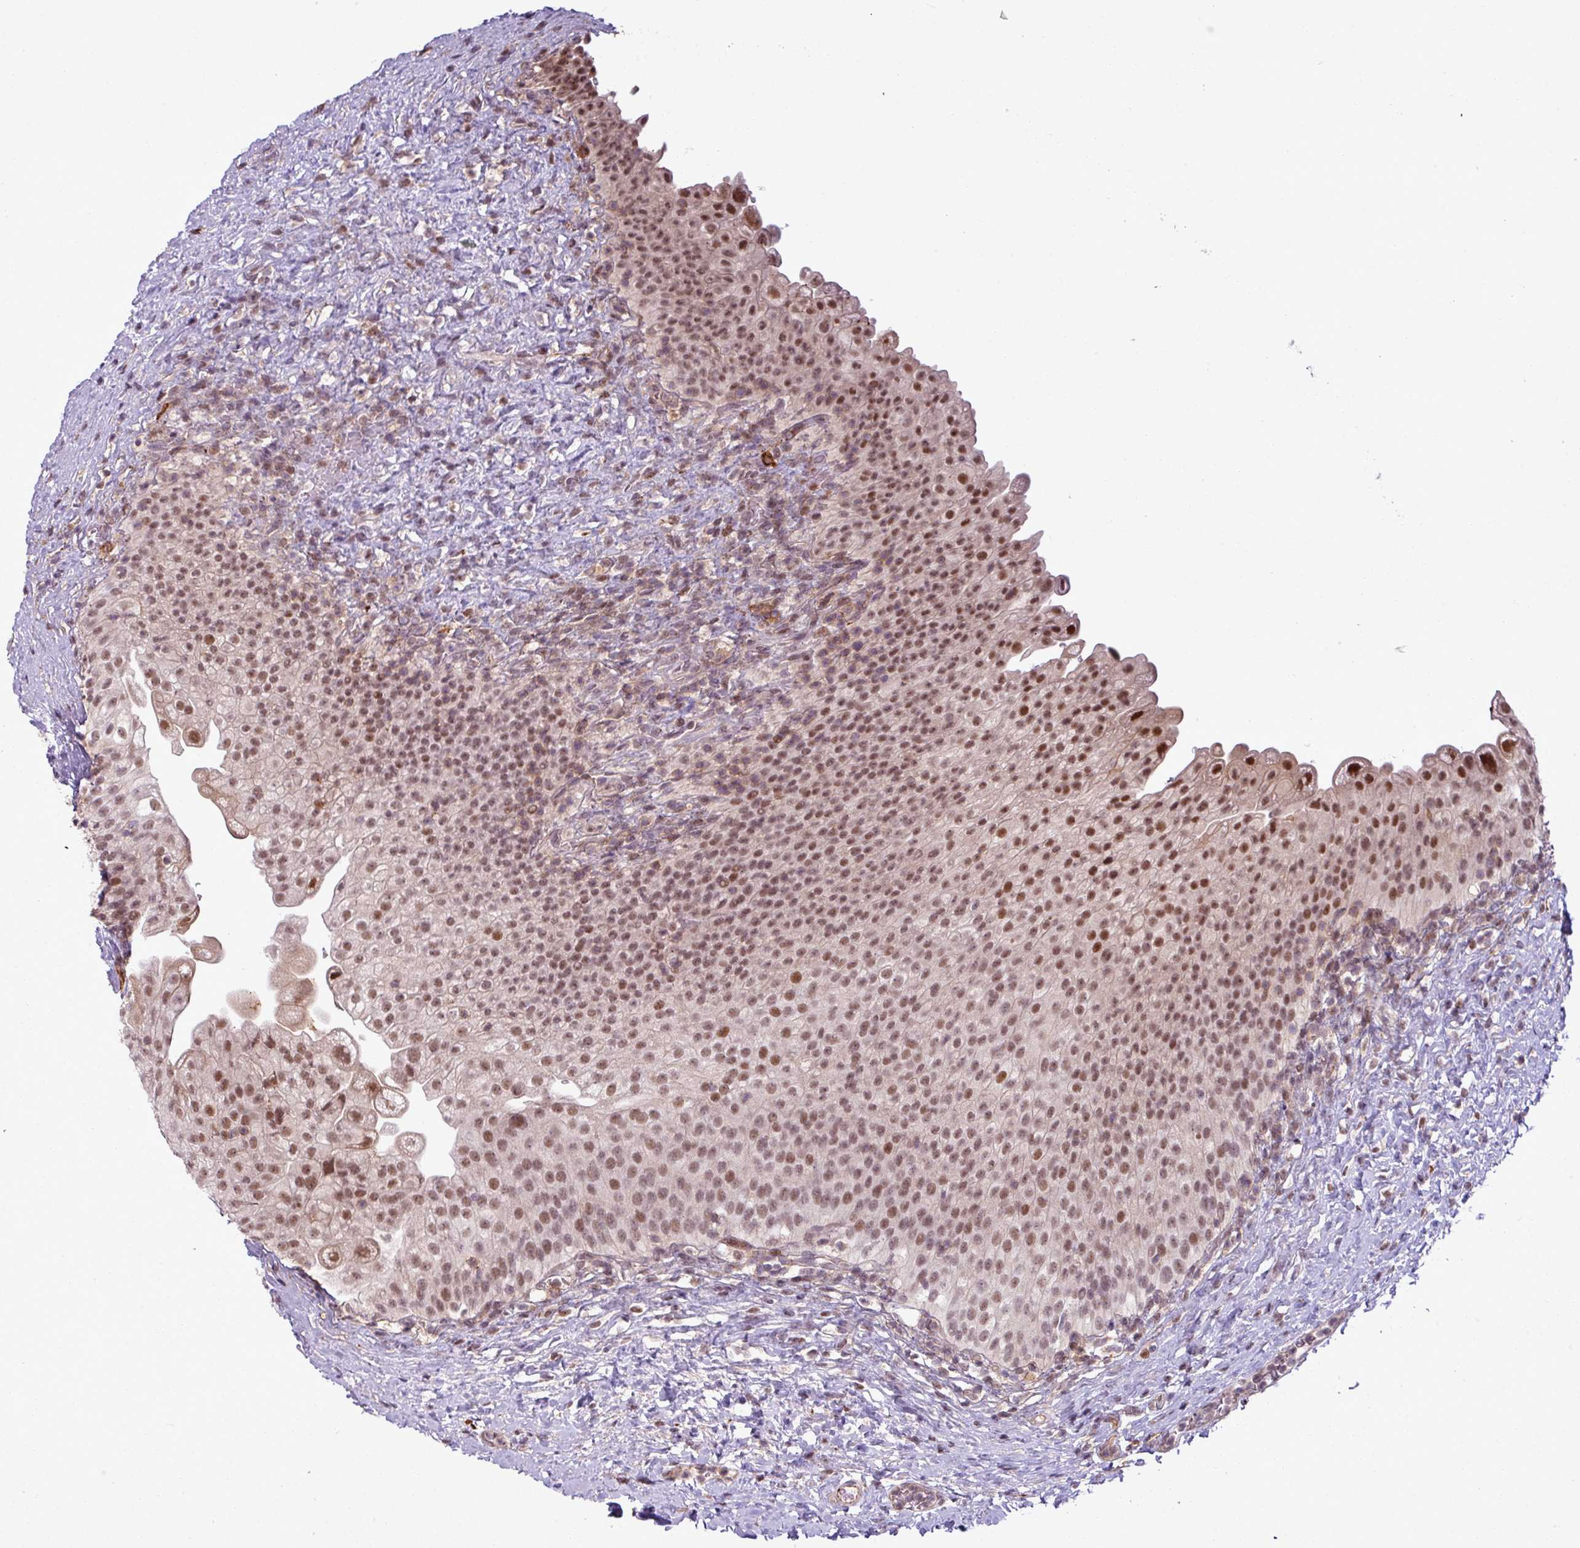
{"staining": {"intensity": "moderate", "quantity": ">75%", "location": "nuclear"}, "tissue": "urinary bladder", "cell_type": "Urothelial cells", "image_type": "normal", "snomed": [{"axis": "morphology", "description": "Normal tissue, NOS"}, {"axis": "topography", "description": "Urinary bladder"}], "caption": "This micrograph demonstrates normal urinary bladder stained with immunohistochemistry to label a protein in brown. The nuclear of urothelial cells show moderate positivity for the protein. Nuclei are counter-stained blue.", "gene": "ZC2HC1C", "patient": {"sex": "female", "age": 27}}